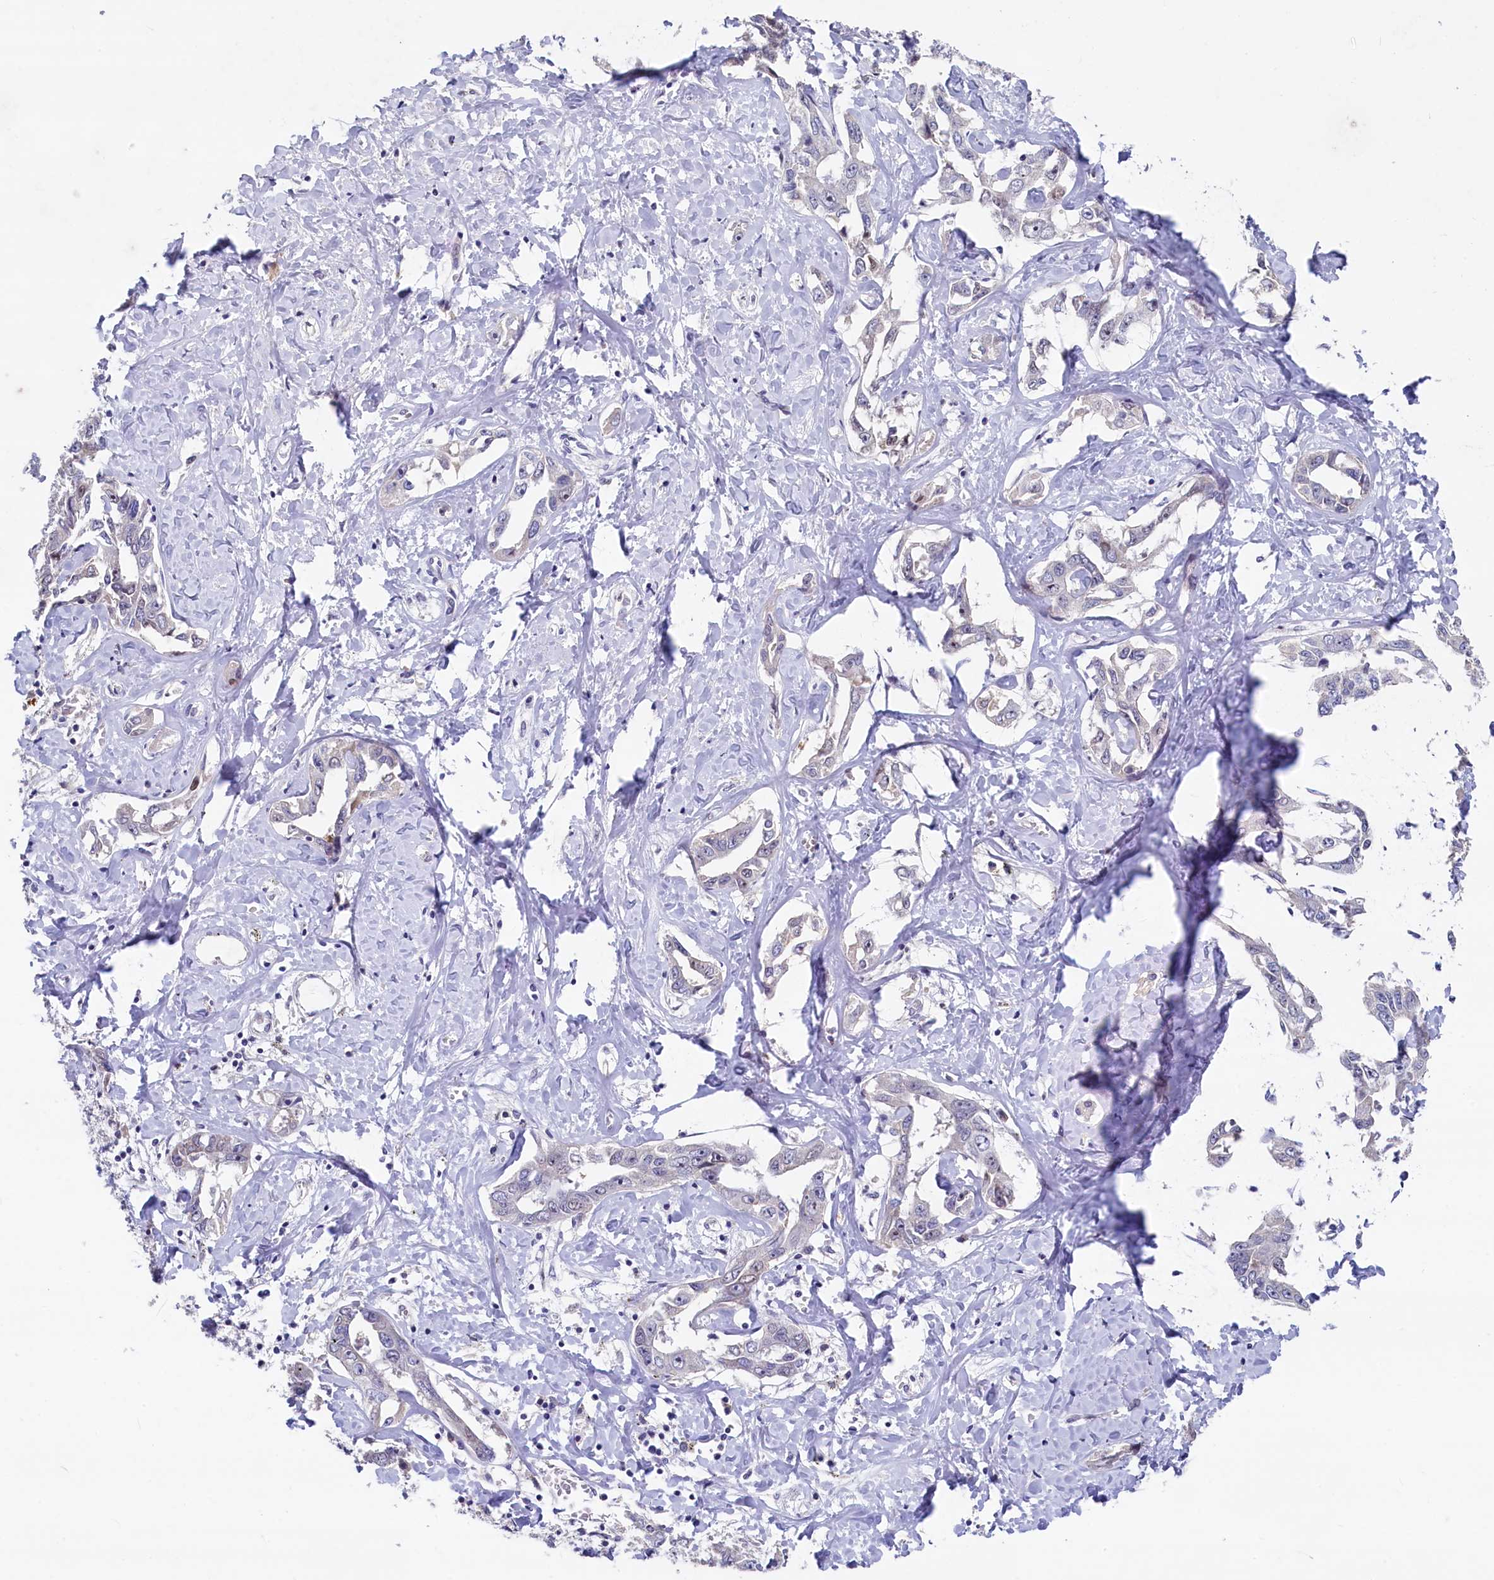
{"staining": {"intensity": "negative", "quantity": "none", "location": "none"}, "tissue": "liver cancer", "cell_type": "Tumor cells", "image_type": "cancer", "snomed": [{"axis": "morphology", "description": "Cholangiocarcinoma"}, {"axis": "topography", "description": "Liver"}], "caption": "Tumor cells show no significant expression in liver cancer (cholangiocarcinoma).", "gene": "ASXL3", "patient": {"sex": "male", "age": 59}}